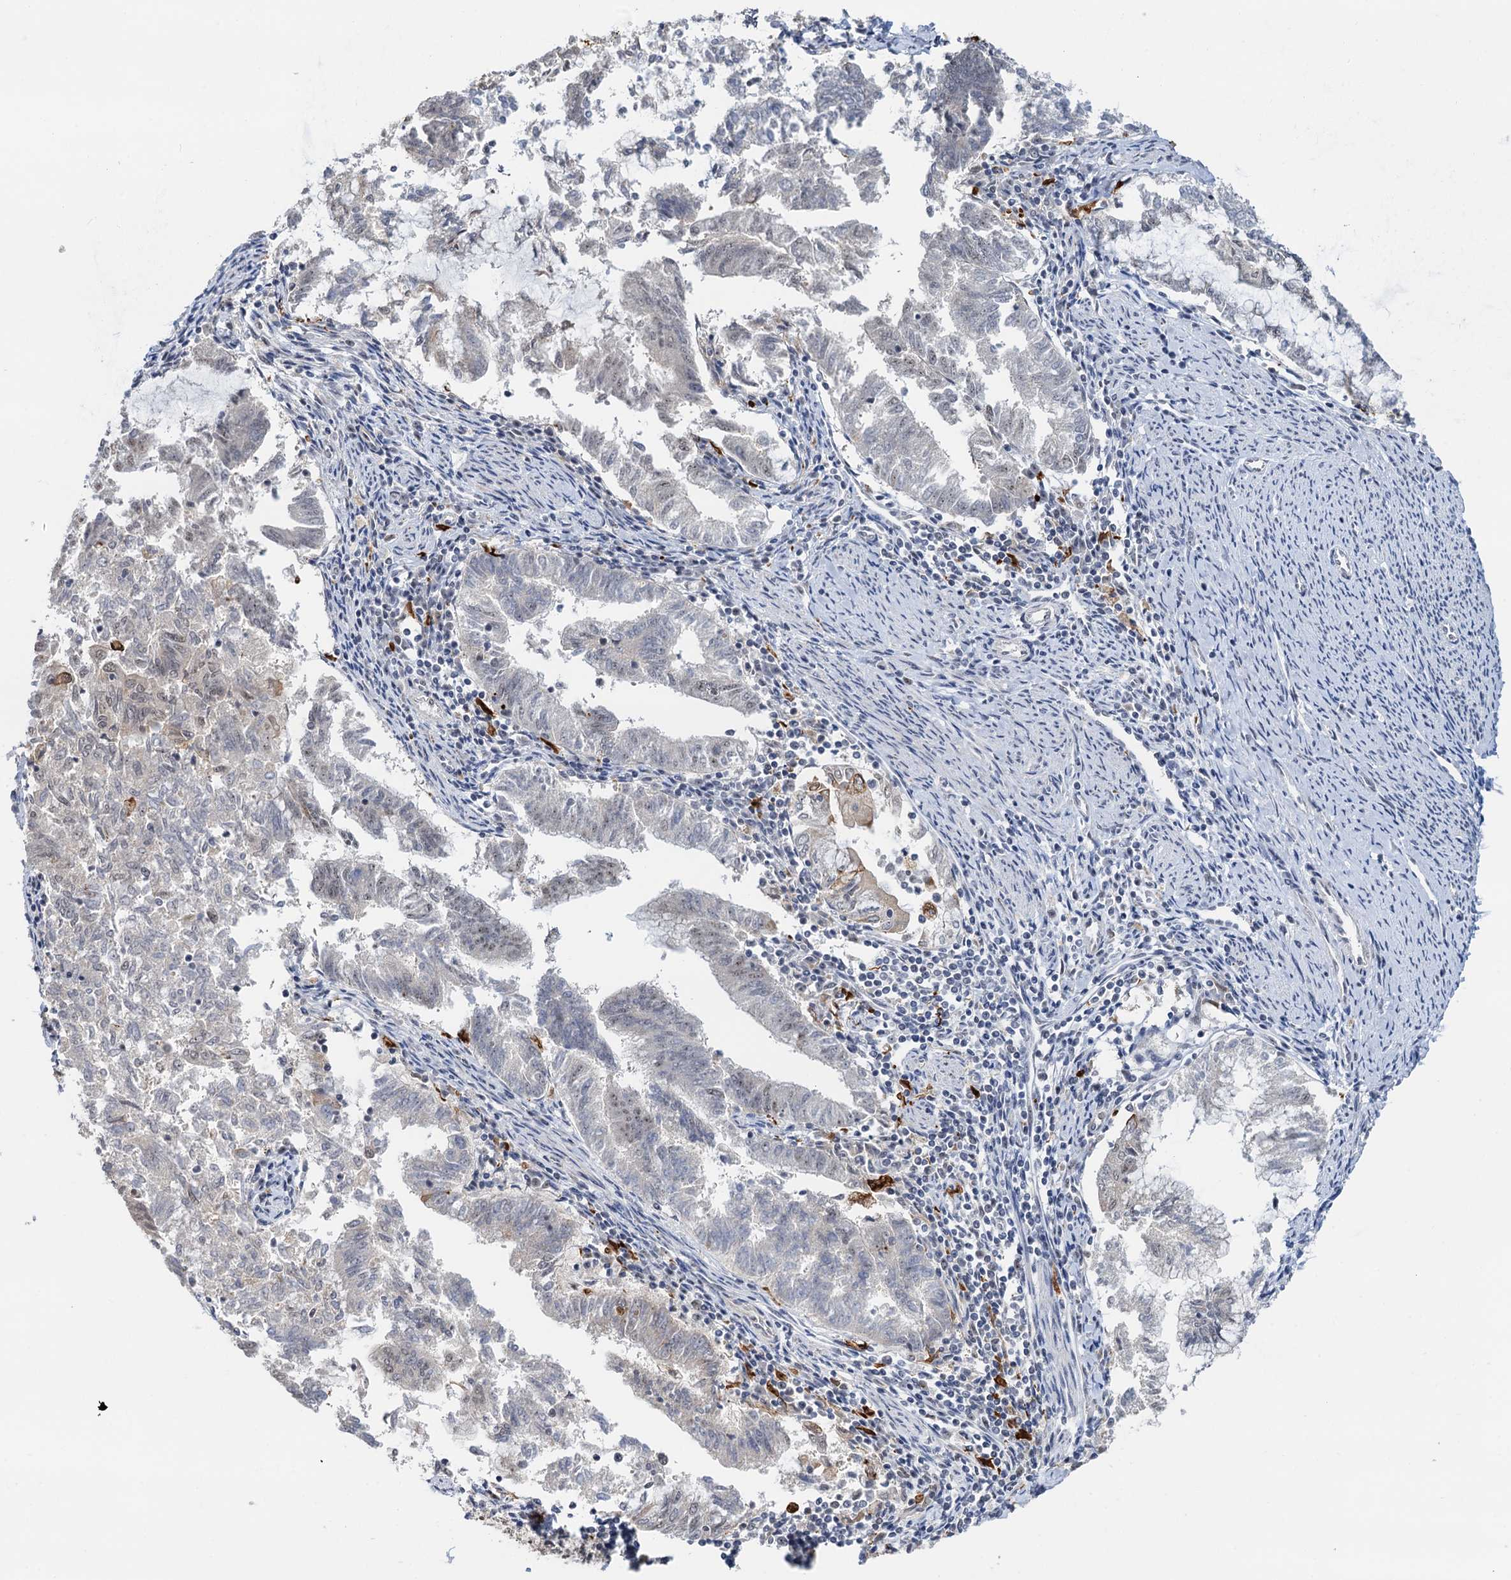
{"staining": {"intensity": "negative", "quantity": "none", "location": "none"}, "tissue": "endometrial cancer", "cell_type": "Tumor cells", "image_type": "cancer", "snomed": [{"axis": "morphology", "description": "Adenocarcinoma, NOS"}, {"axis": "topography", "description": "Endometrium"}], "caption": "Histopathology image shows no significant protein positivity in tumor cells of endometrial adenocarcinoma.", "gene": "NAT10", "patient": {"sex": "female", "age": 79}}